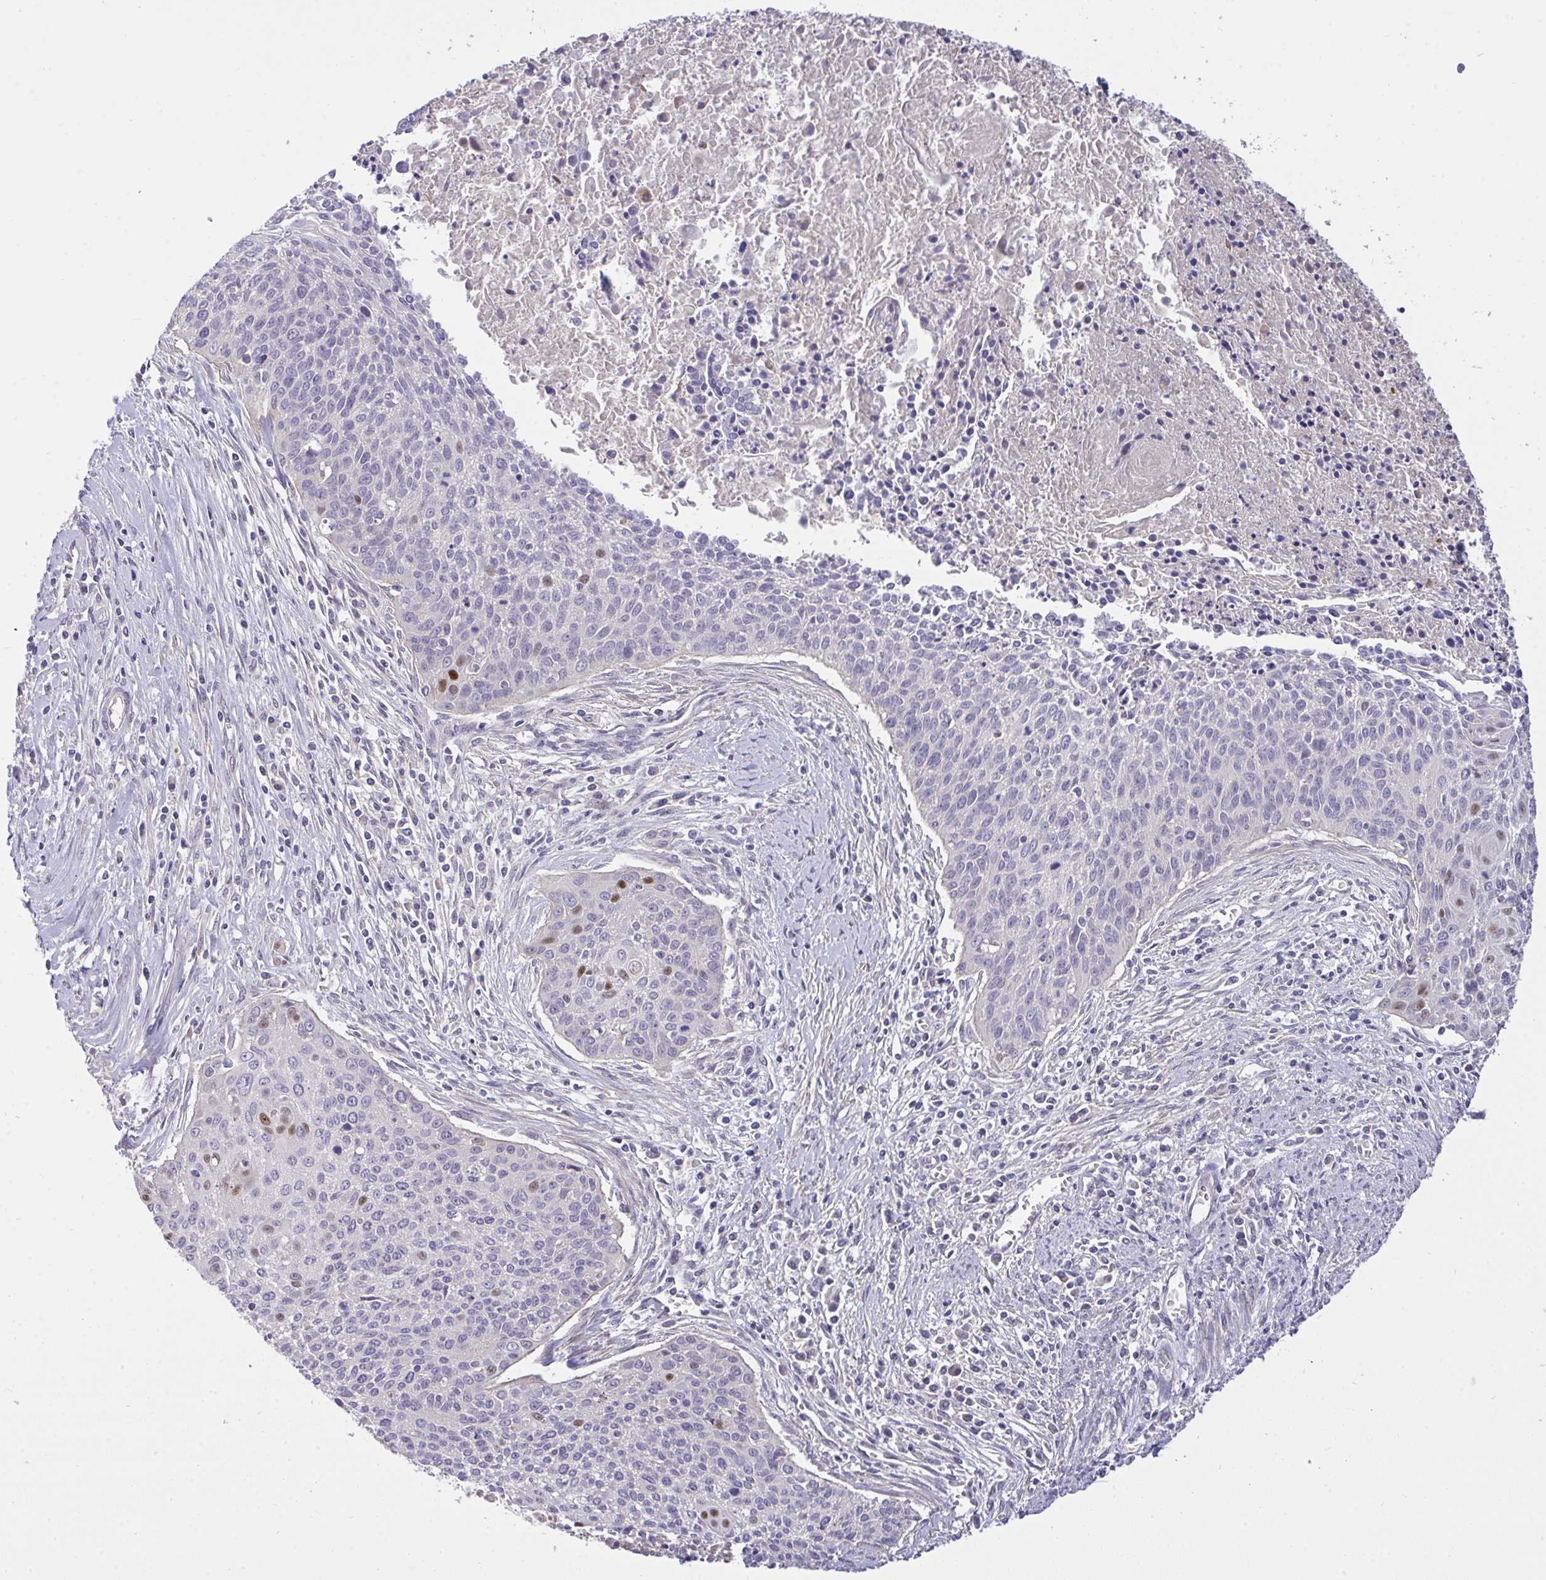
{"staining": {"intensity": "moderate", "quantity": "<25%", "location": "nuclear"}, "tissue": "cervical cancer", "cell_type": "Tumor cells", "image_type": "cancer", "snomed": [{"axis": "morphology", "description": "Squamous cell carcinoma, NOS"}, {"axis": "topography", "description": "Cervix"}], "caption": "Immunohistochemistry of human cervical squamous cell carcinoma demonstrates low levels of moderate nuclear expression in about <25% of tumor cells. The staining is performed using DAB brown chromogen to label protein expression. The nuclei are counter-stained blue using hematoxylin.", "gene": "C19orf54", "patient": {"sex": "female", "age": 55}}